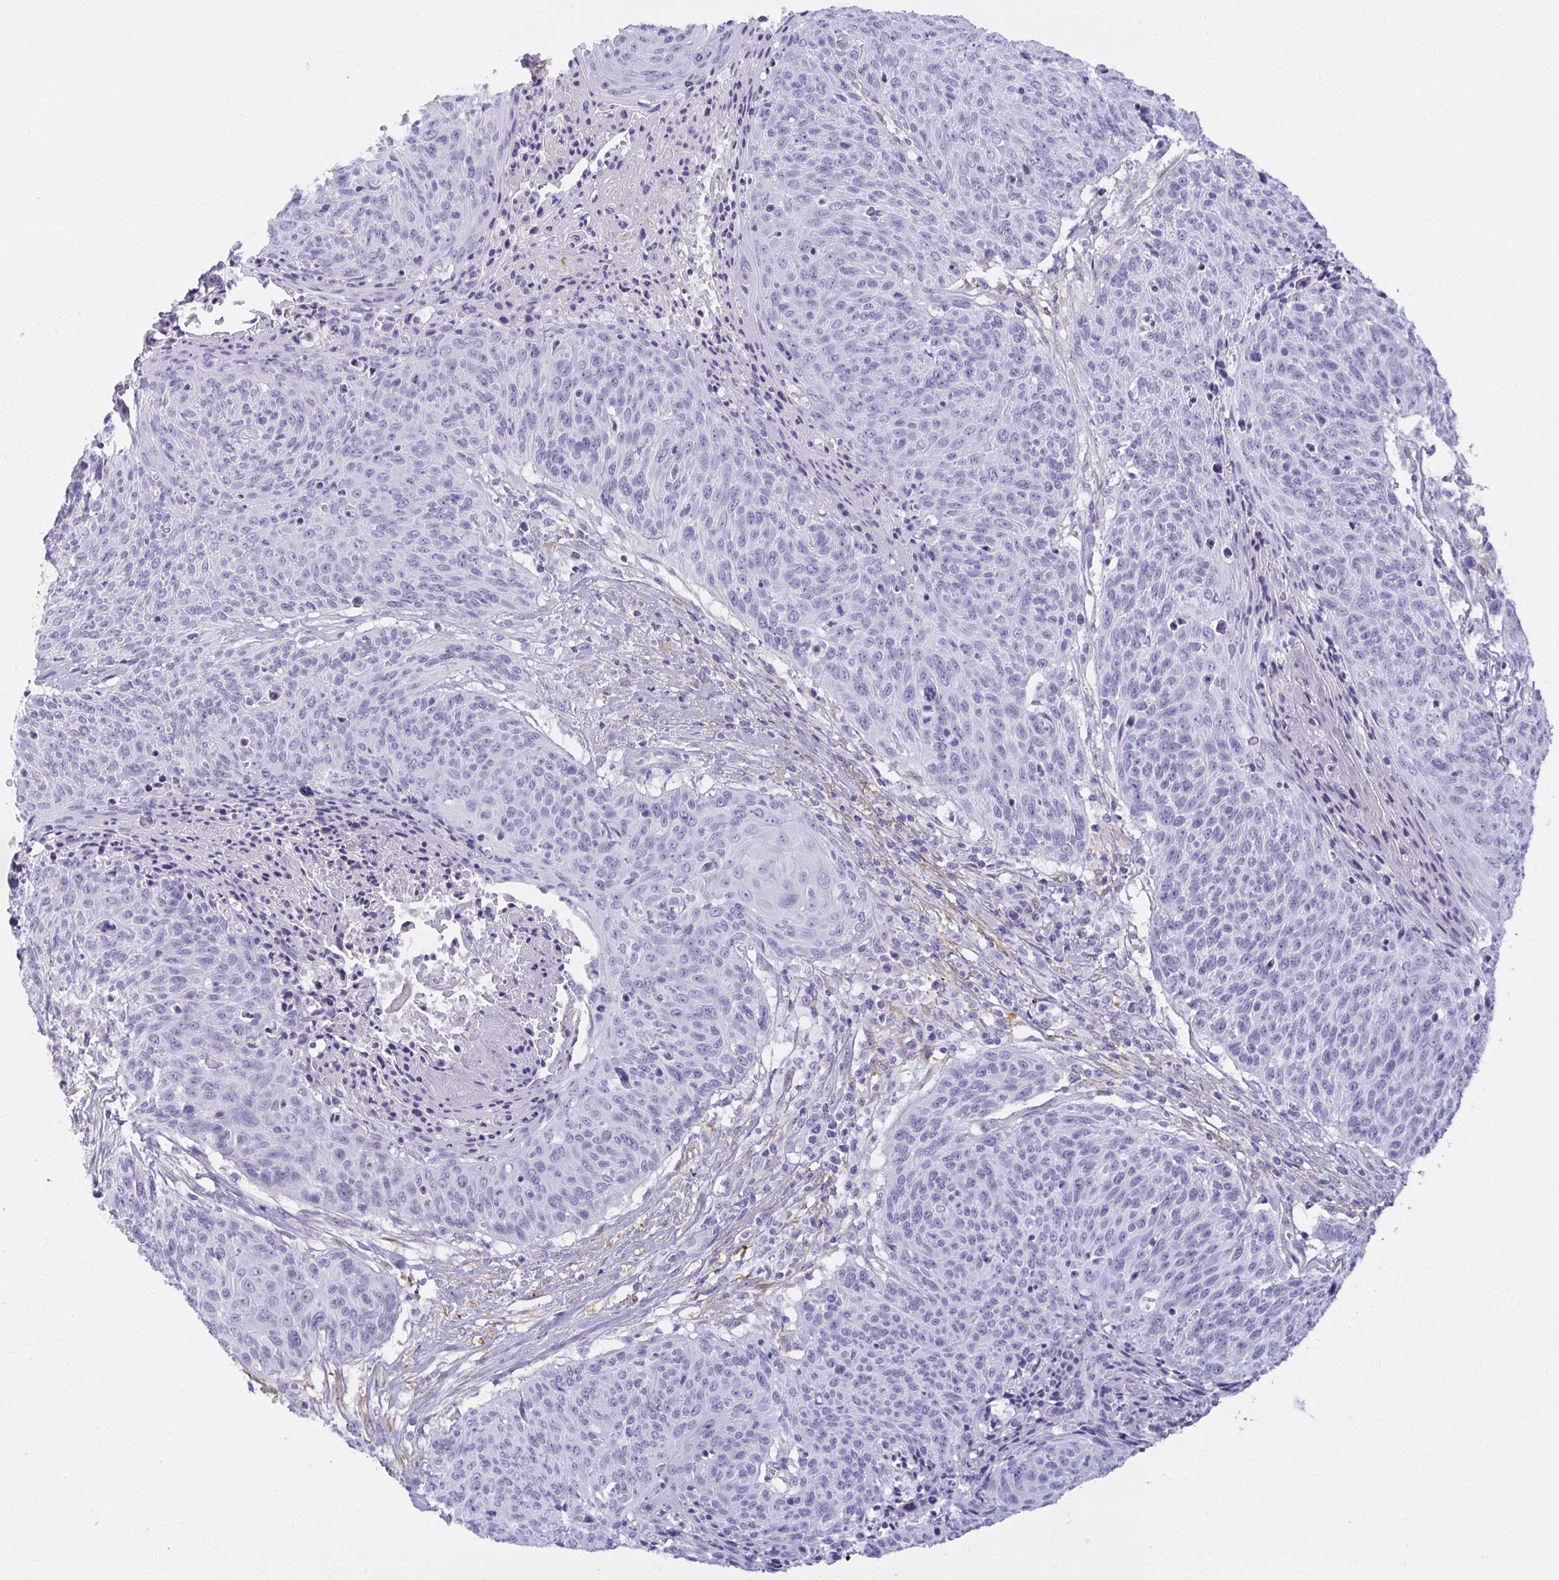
{"staining": {"intensity": "negative", "quantity": "none", "location": "none"}, "tissue": "cervical cancer", "cell_type": "Tumor cells", "image_type": "cancer", "snomed": [{"axis": "morphology", "description": "Squamous cell carcinoma, NOS"}, {"axis": "topography", "description": "Cervix"}], "caption": "The micrograph exhibits no staining of tumor cells in cervical cancer (squamous cell carcinoma). (DAB (3,3'-diaminobenzidine) IHC, high magnification).", "gene": "SPAG4", "patient": {"sex": "female", "age": 45}}